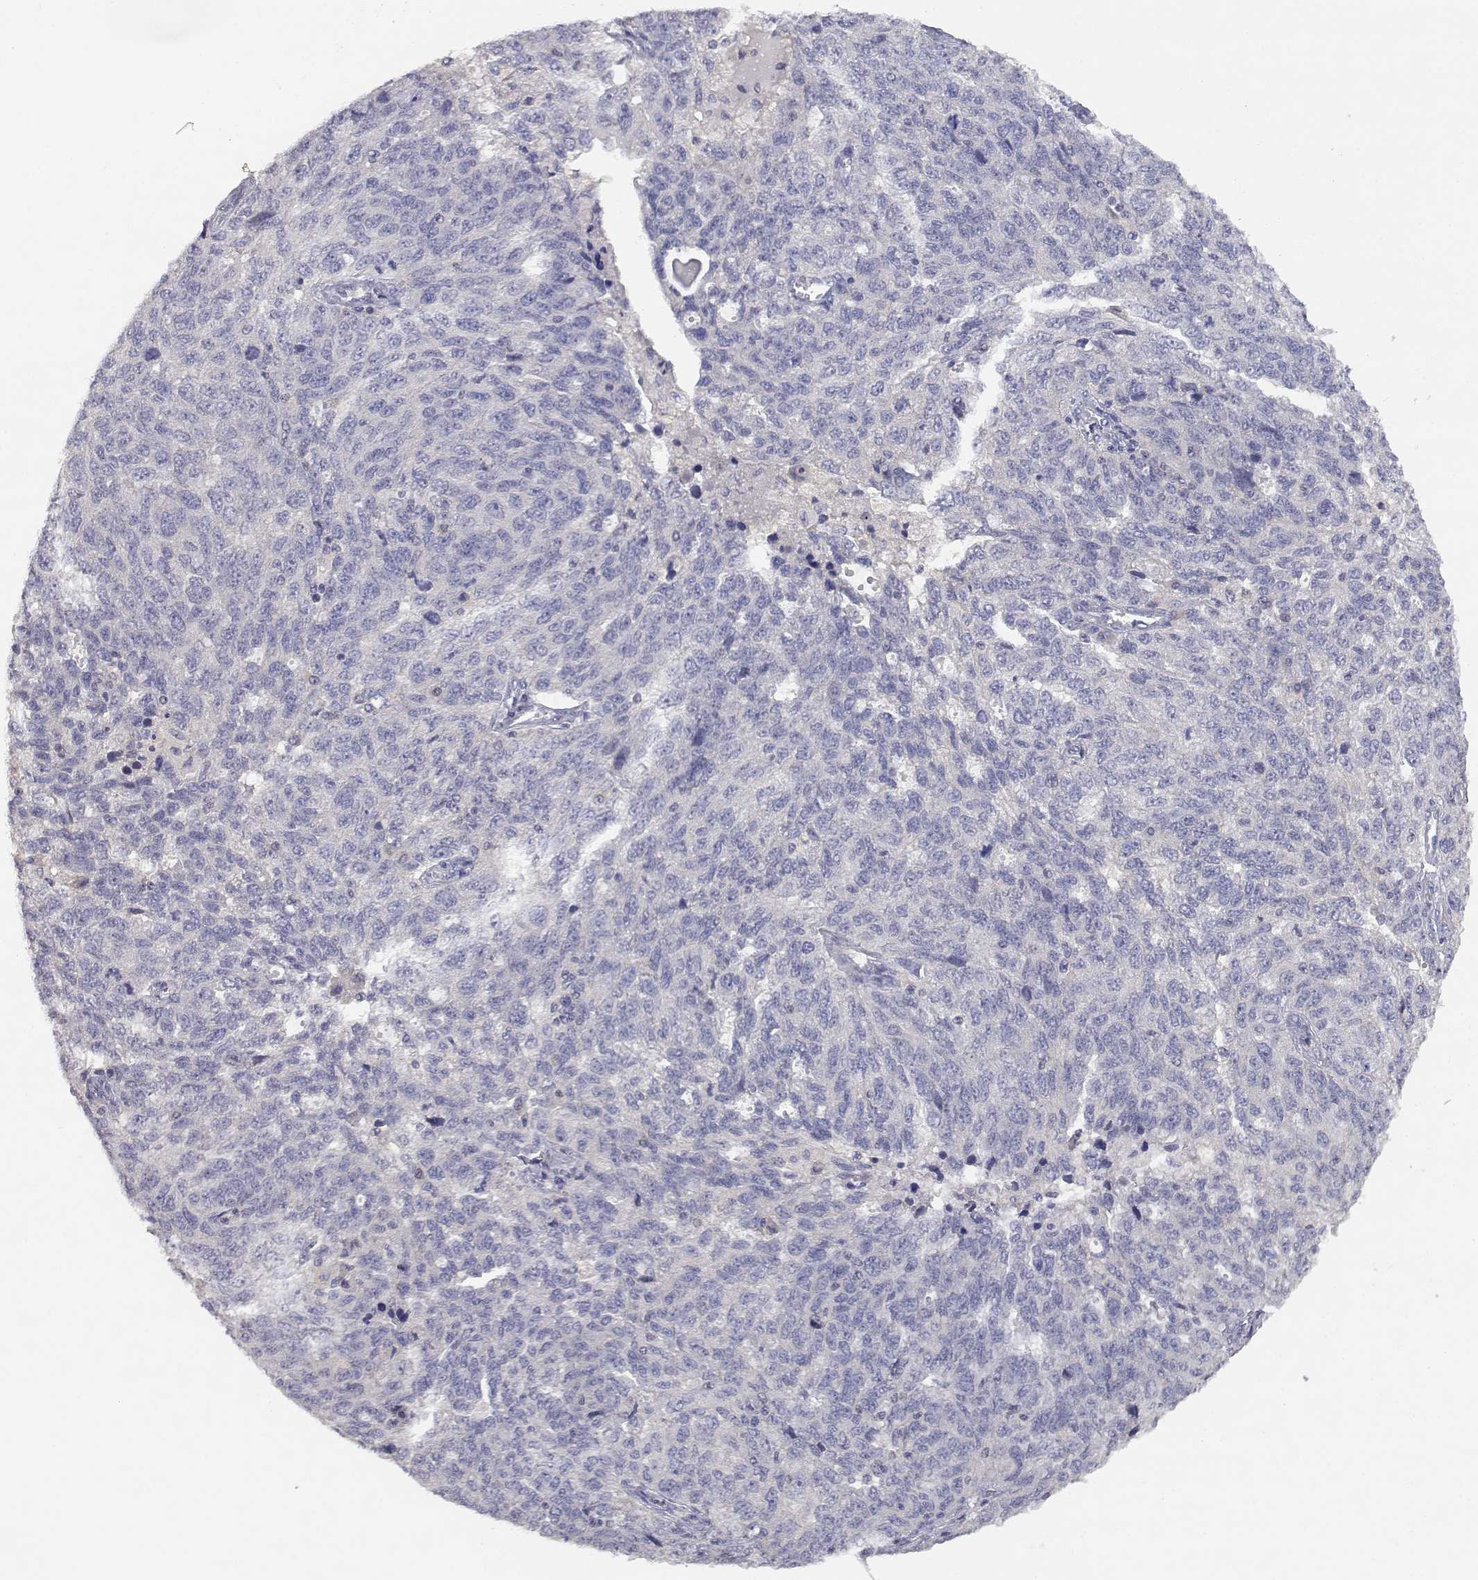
{"staining": {"intensity": "negative", "quantity": "none", "location": "none"}, "tissue": "ovarian cancer", "cell_type": "Tumor cells", "image_type": "cancer", "snomed": [{"axis": "morphology", "description": "Cystadenocarcinoma, serous, NOS"}, {"axis": "topography", "description": "Ovary"}], "caption": "Immunohistochemistry of ovarian cancer exhibits no staining in tumor cells.", "gene": "ADA", "patient": {"sex": "female", "age": 71}}